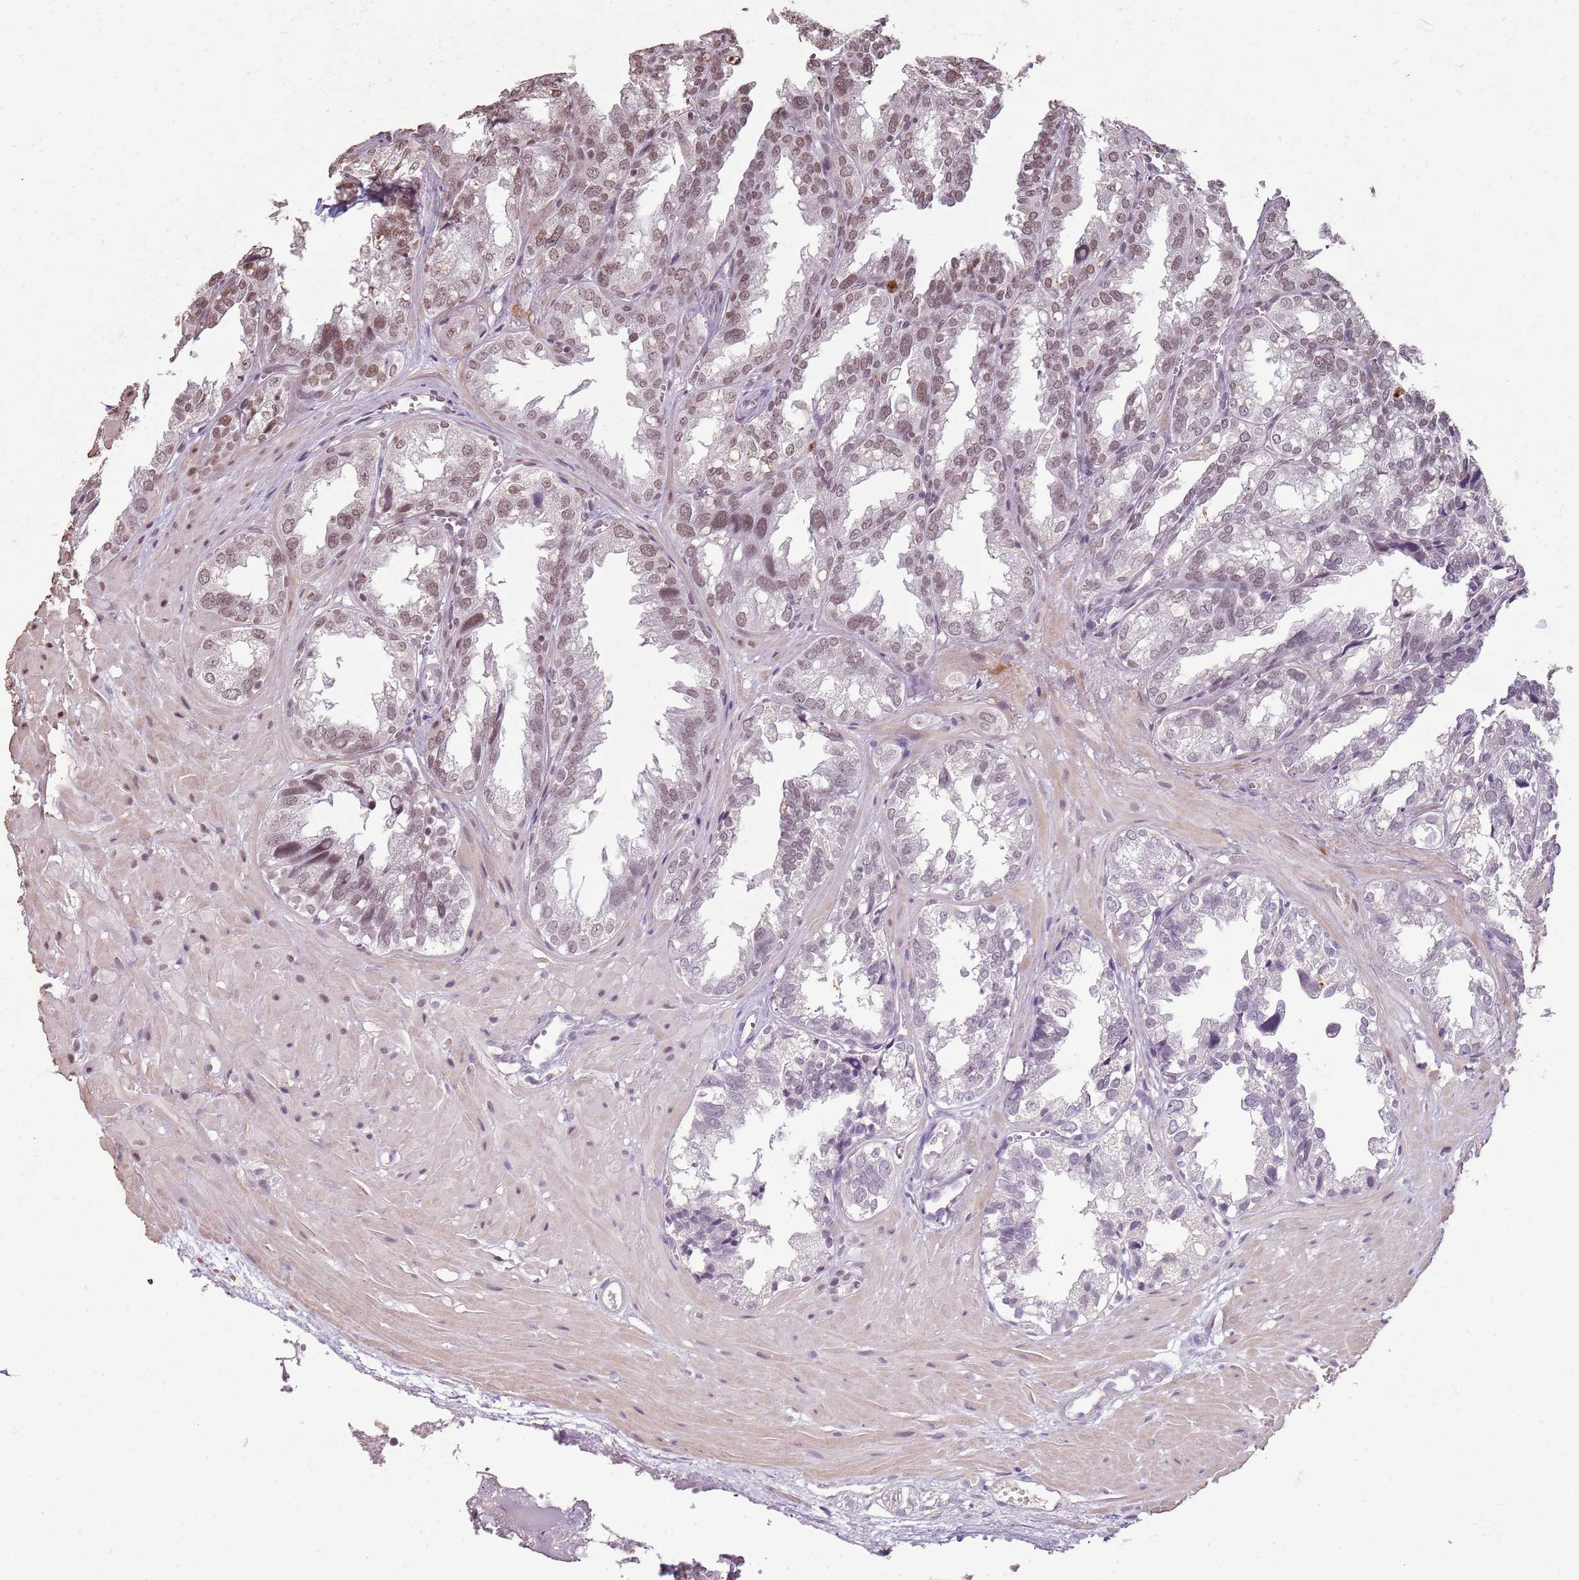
{"staining": {"intensity": "moderate", "quantity": "25%-75%", "location": "nuclear"}, "tissue": "seminal vesicle", "cell_type": "Glandular cells", "image_type": "normal", "snomed": [{"axis": "morphology", "description": "Normal tissue, NOS"}, {"axis": "topography", "description": "Prostate"}, {"axis": "topography", "description": "Seminal veicle"}], "caption": "Immunohistochemistry (IHC) staining of normal seminal vesicle, which reveals medium levels of moderate nuclear expression in about 25%-75% of glandular cells indicating moderate nuclear protein staining. The staining was performed using DAB (brown) for protein detection and nuclei were counterstained in hematoxylin (blue).", "gene": "ARL14EP", "patient": {"sex": "male", "age": 51}}